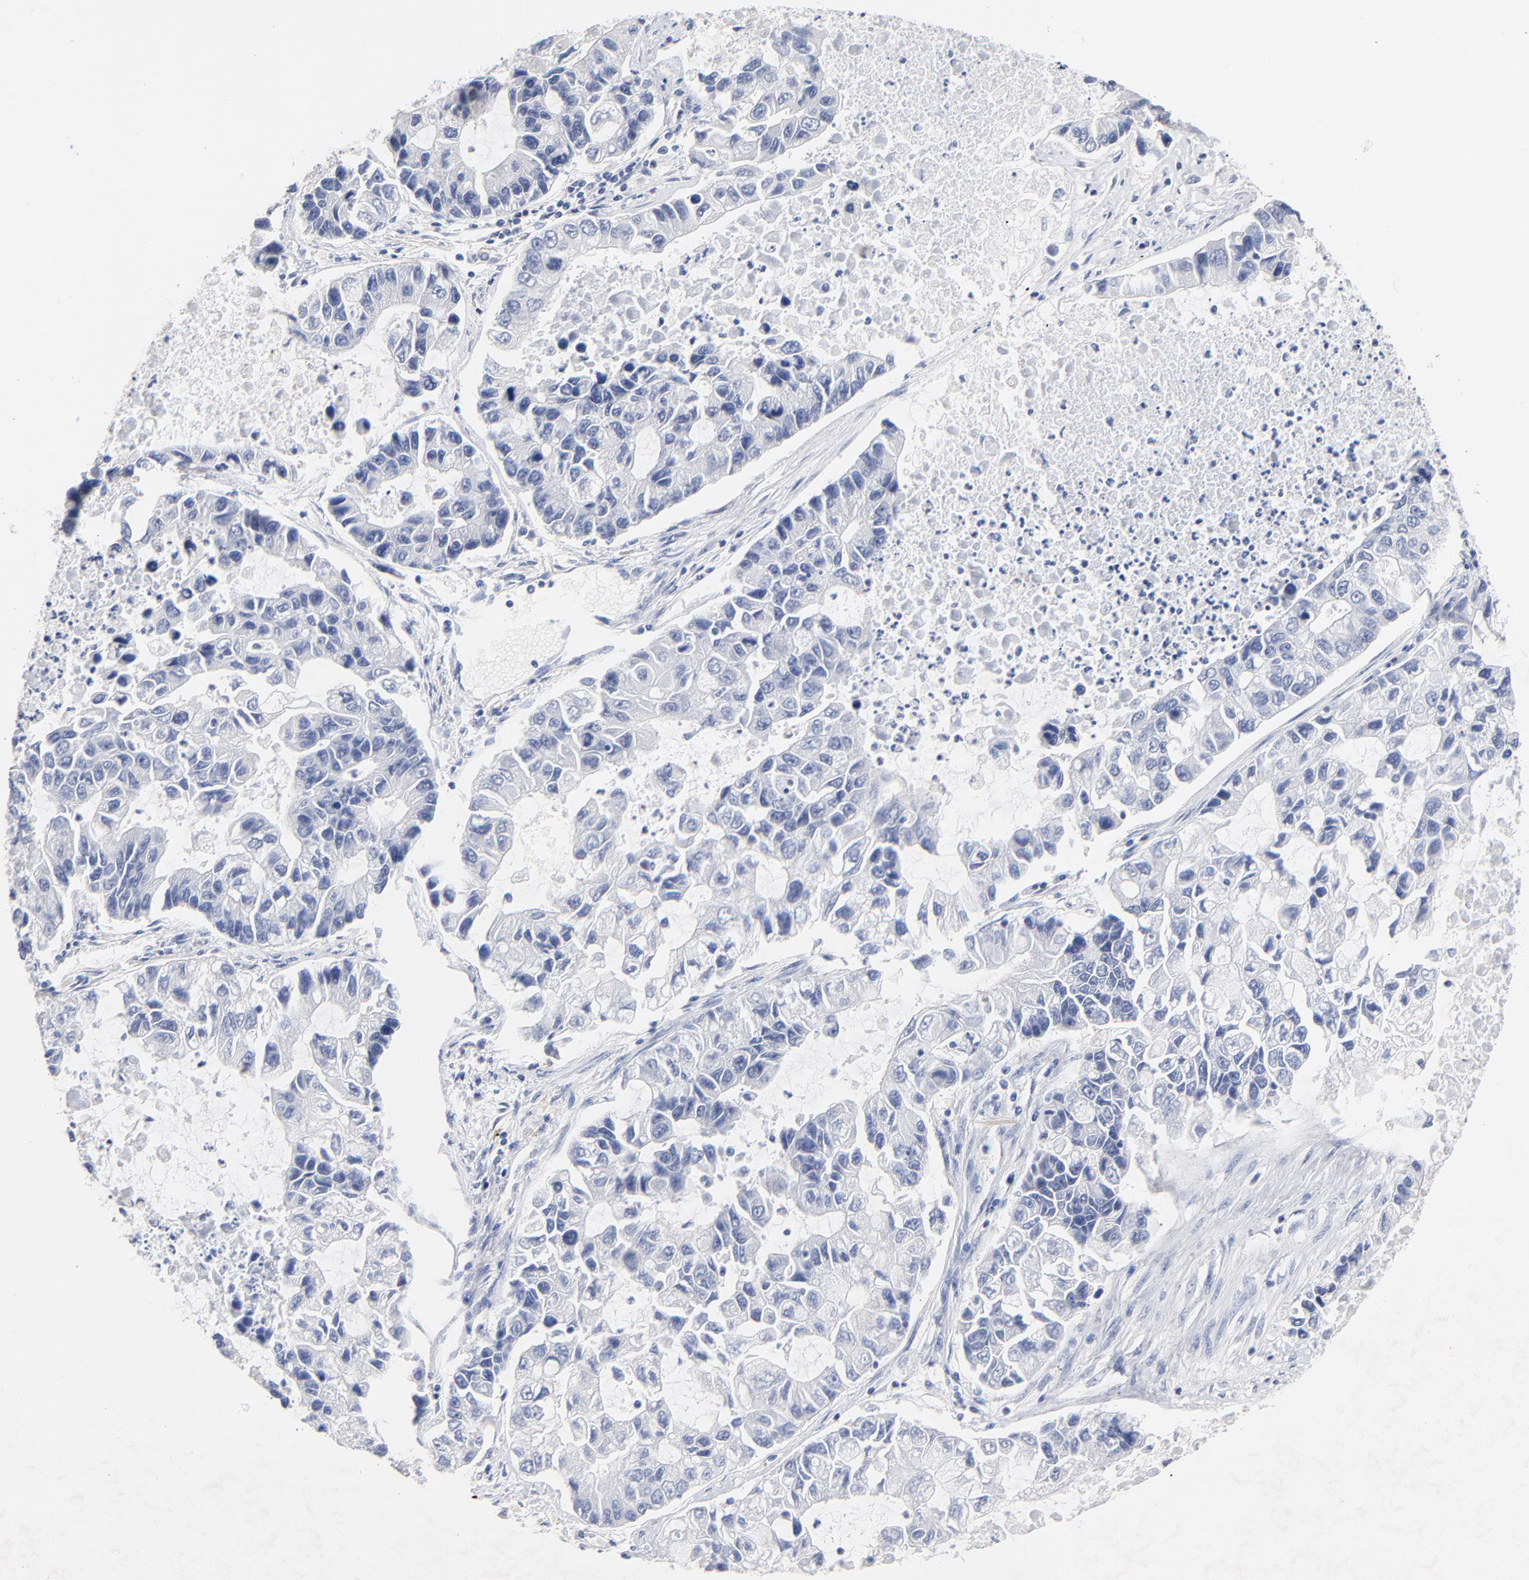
{"staining": {"intensity": "negative", "quantity": "none", "location": "none"}, "tissue": "lung cancer", "cell_type": "Tumor cells", "image_type": "cancer", "snomed": [{"axis": "morphology", "description": "Adenocarcinoma, NOS"}, {"axis": "topography", "description": "Lung"}], "caption": "The micrograph demonstrates no staining of tumor cells in lung cancer.", "gene": "ORC2", "patient": {"sex": "female", "age": 51}}